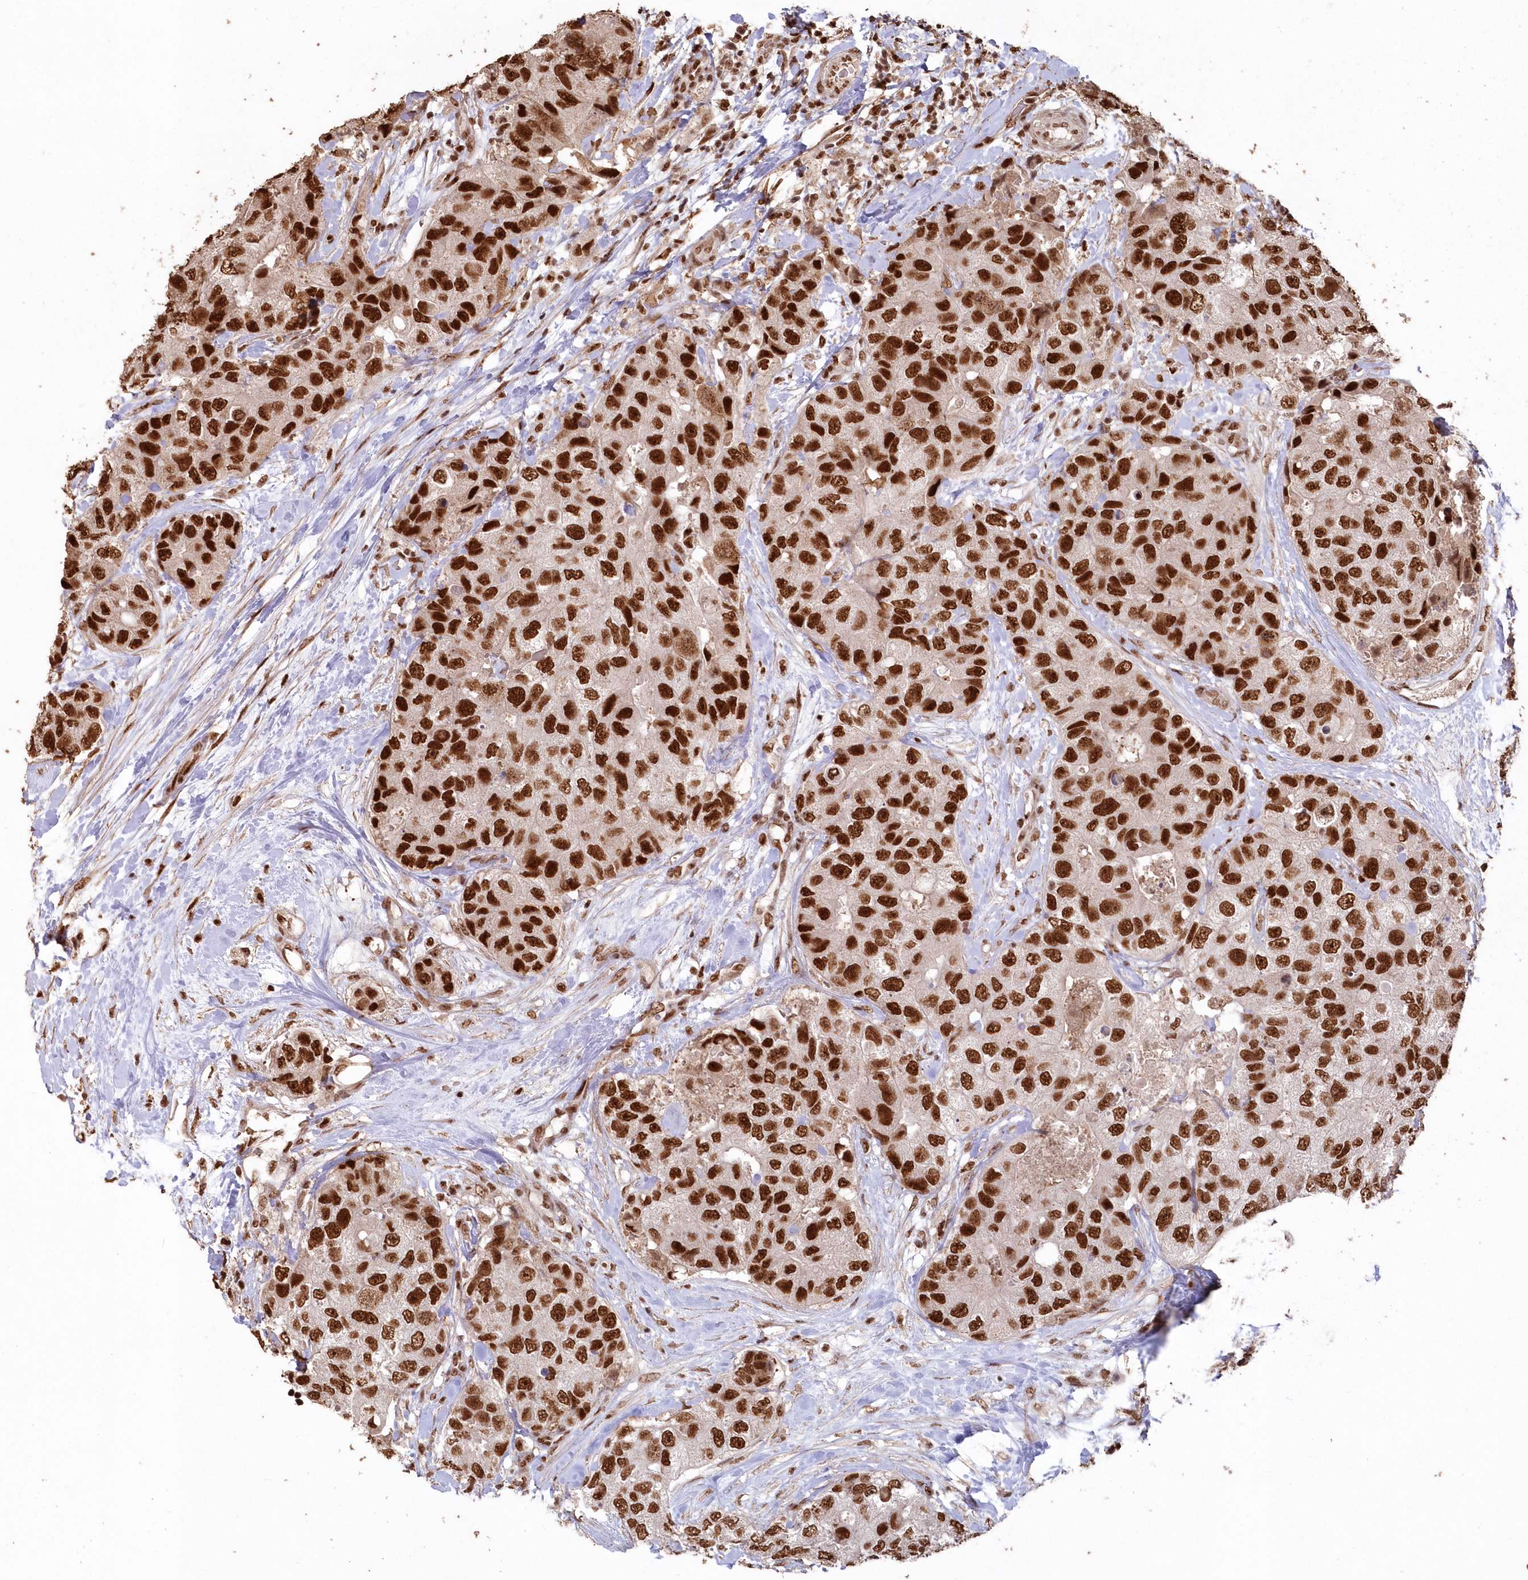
{"staining": {"intensity": "strong", "quantity": ">75%", "location": "nuclear"}, "tissue": "breast cancer", "cell_type": "Tumor cells", "image_type": "cancer", "snomed": [{"axis": "morphology", "description": "Duct carcinoma"}, {"axis": "topography", "description": "Breast"}], "caption": "Strong nuclear staining is seen in about >75% of tumor cells in intraductal carcinoma (breast).", "gene": "PDS5A", "patient": {"sex": "female", "age": 62}}